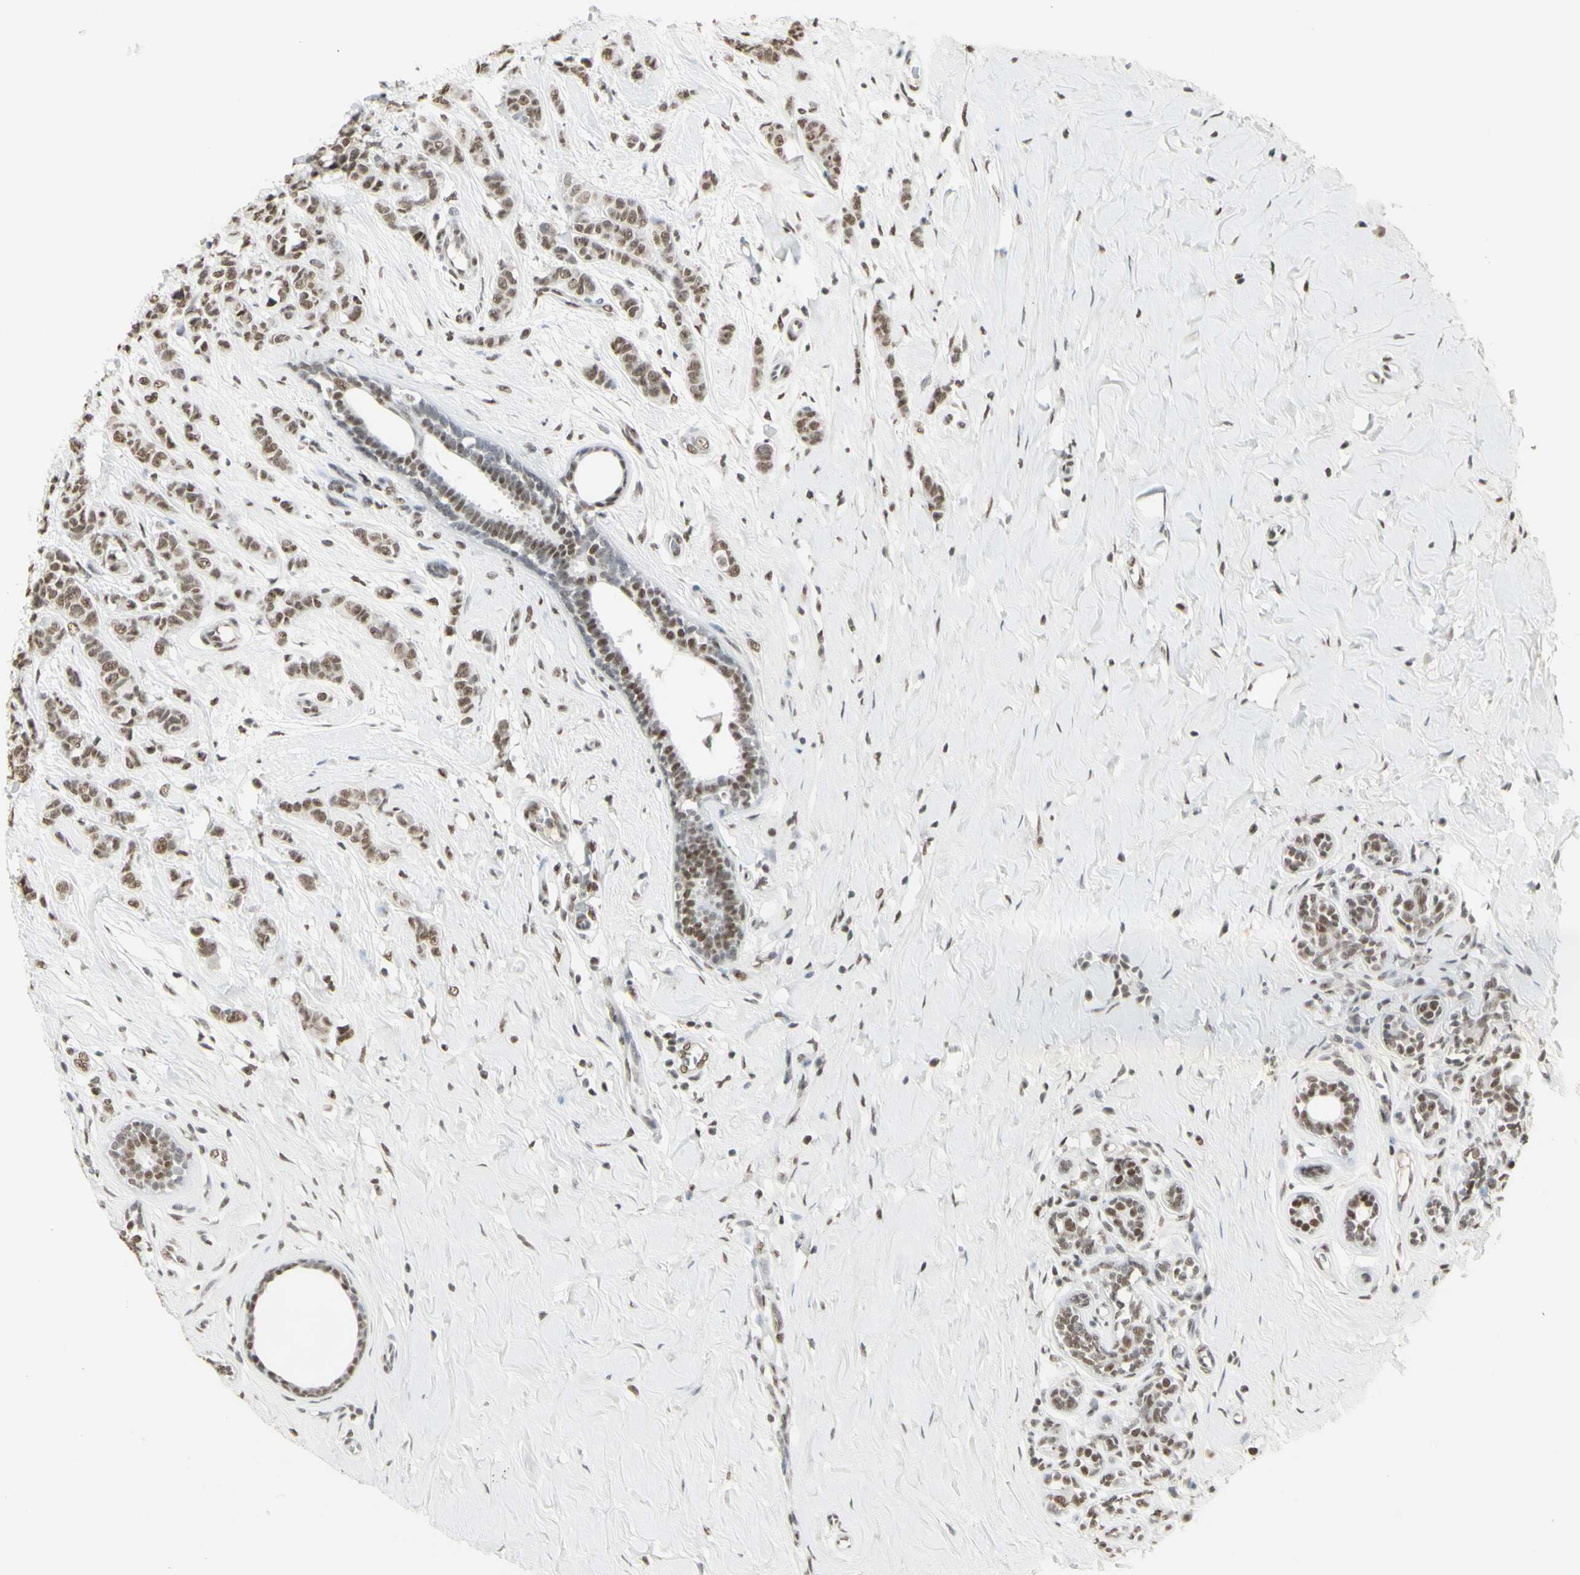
{"staining": {"intensity": "moderate", "quantity": ">75%", "location": "nuclear"}, "tissue": "breast cancer", "cell_type": "Tumor cells", "image_type": "cancer", "snomed": [{"axis": "morphology", "description": "Normal tissue, NOS"}, {"axis": "morphology", "description": "Duct carcinoma"}, {"axis": "topography", "description": "Breast"}], "caption": "This is an image of IHC staining of breast cancer, which shows moderate staining in the nuclear of tumor cells.", "gene": "TRIM28", "patient": {"sex": "female", "age": 40}}